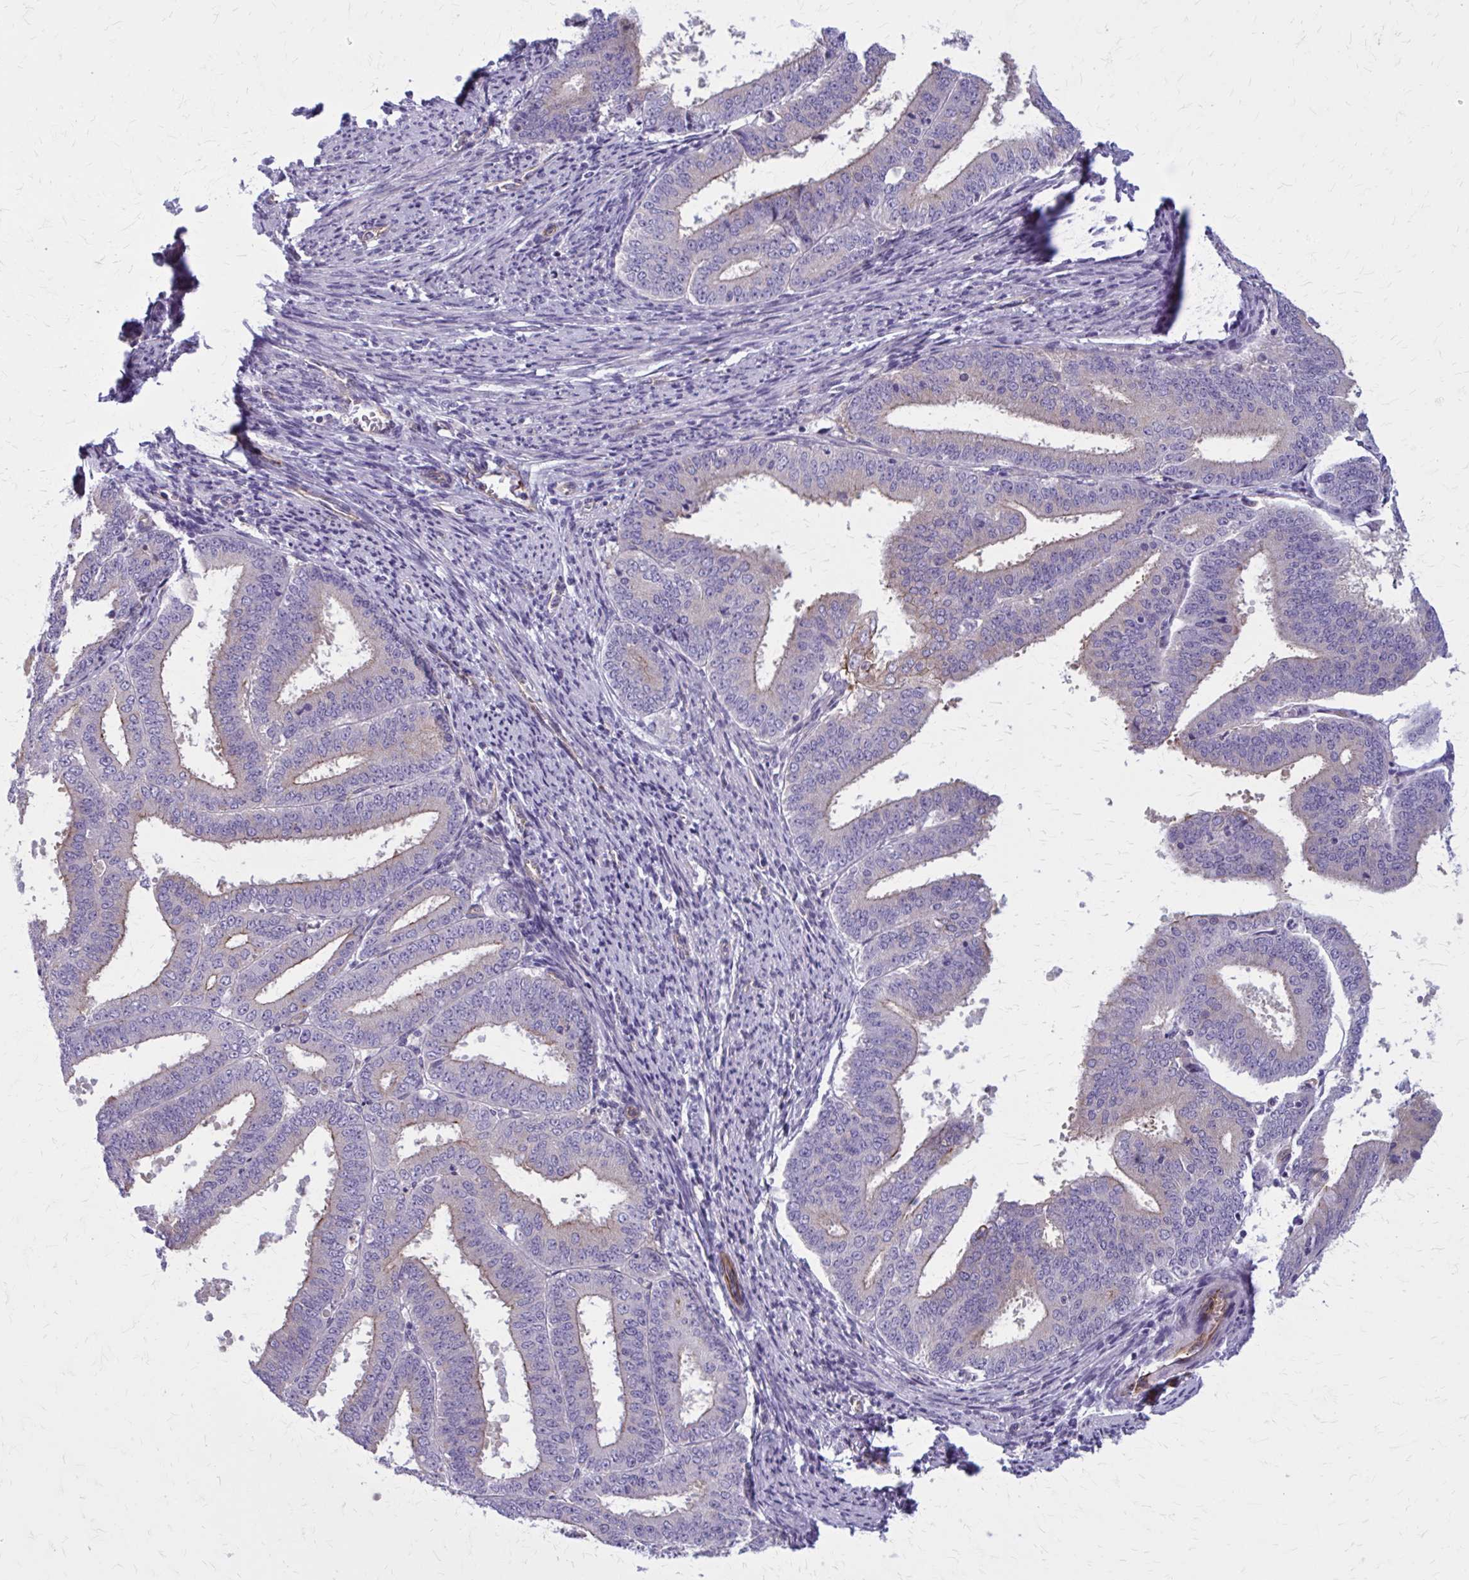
{"staining": {"intensity": "weak", "quantity": "<25%", "location": "cytoplasmic/membranous"}, "tissue": "endometrial cancer", "cell_type": "Tumor cells", "image_type": "cancer", "snomed": [{"axis": "morphology", "description": "Adenocarcinoma, NOS"}, {"axis": "topography", "description": "Endometrium"}], "caption": "A high-resolution photomicrograph shows immunohistochemistry (IHC) staining of adenocarcinoma (endometrial), which demonstrates no significant staining in tumor cells.", "gene": "ZDHHC7", "patient": {"sex": "female", "age": 63}}